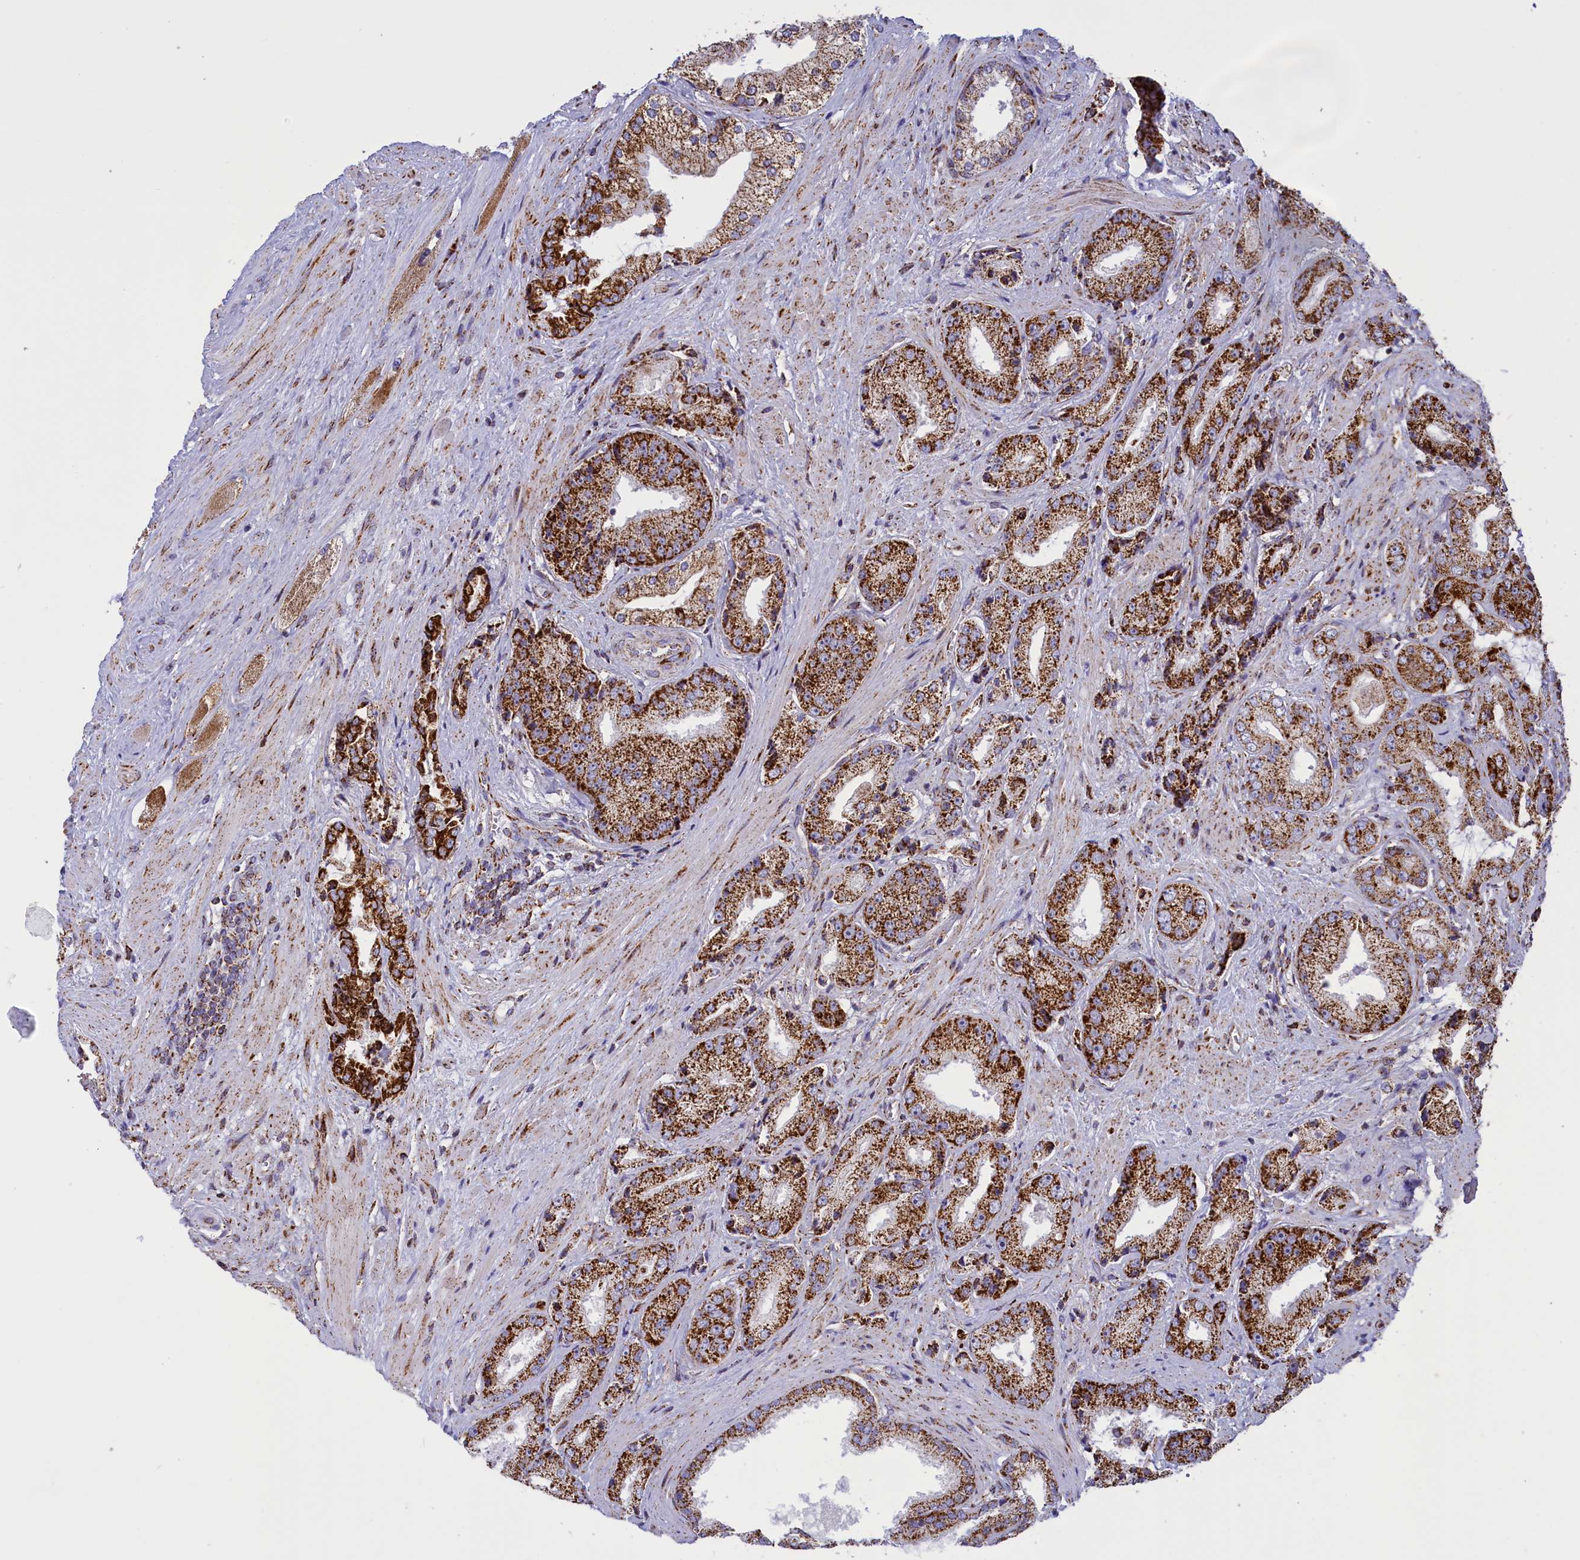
{"staining": {"intensity": "strong", "quantity": ">75%", "location": "cytoplasmic/membranous"}, "tissue": "prostate cancer", "cell_type": "Tumor cells", "image_type": "cancer", "snomed": [{"axis": "morphology", "description": "Adenocarcinoma, High grade"}, {"axis": "topography", "description": "Prostate"}], "caption": "High-grade adenocarcinoma (prostate) tissue displays strong cytoplasmic/membranous staining in approximately >75% of tumor cells, visualized by immunohistochemistry.", "gene": "ISOC2", "patient": {"sex": "male", "age": 71}}